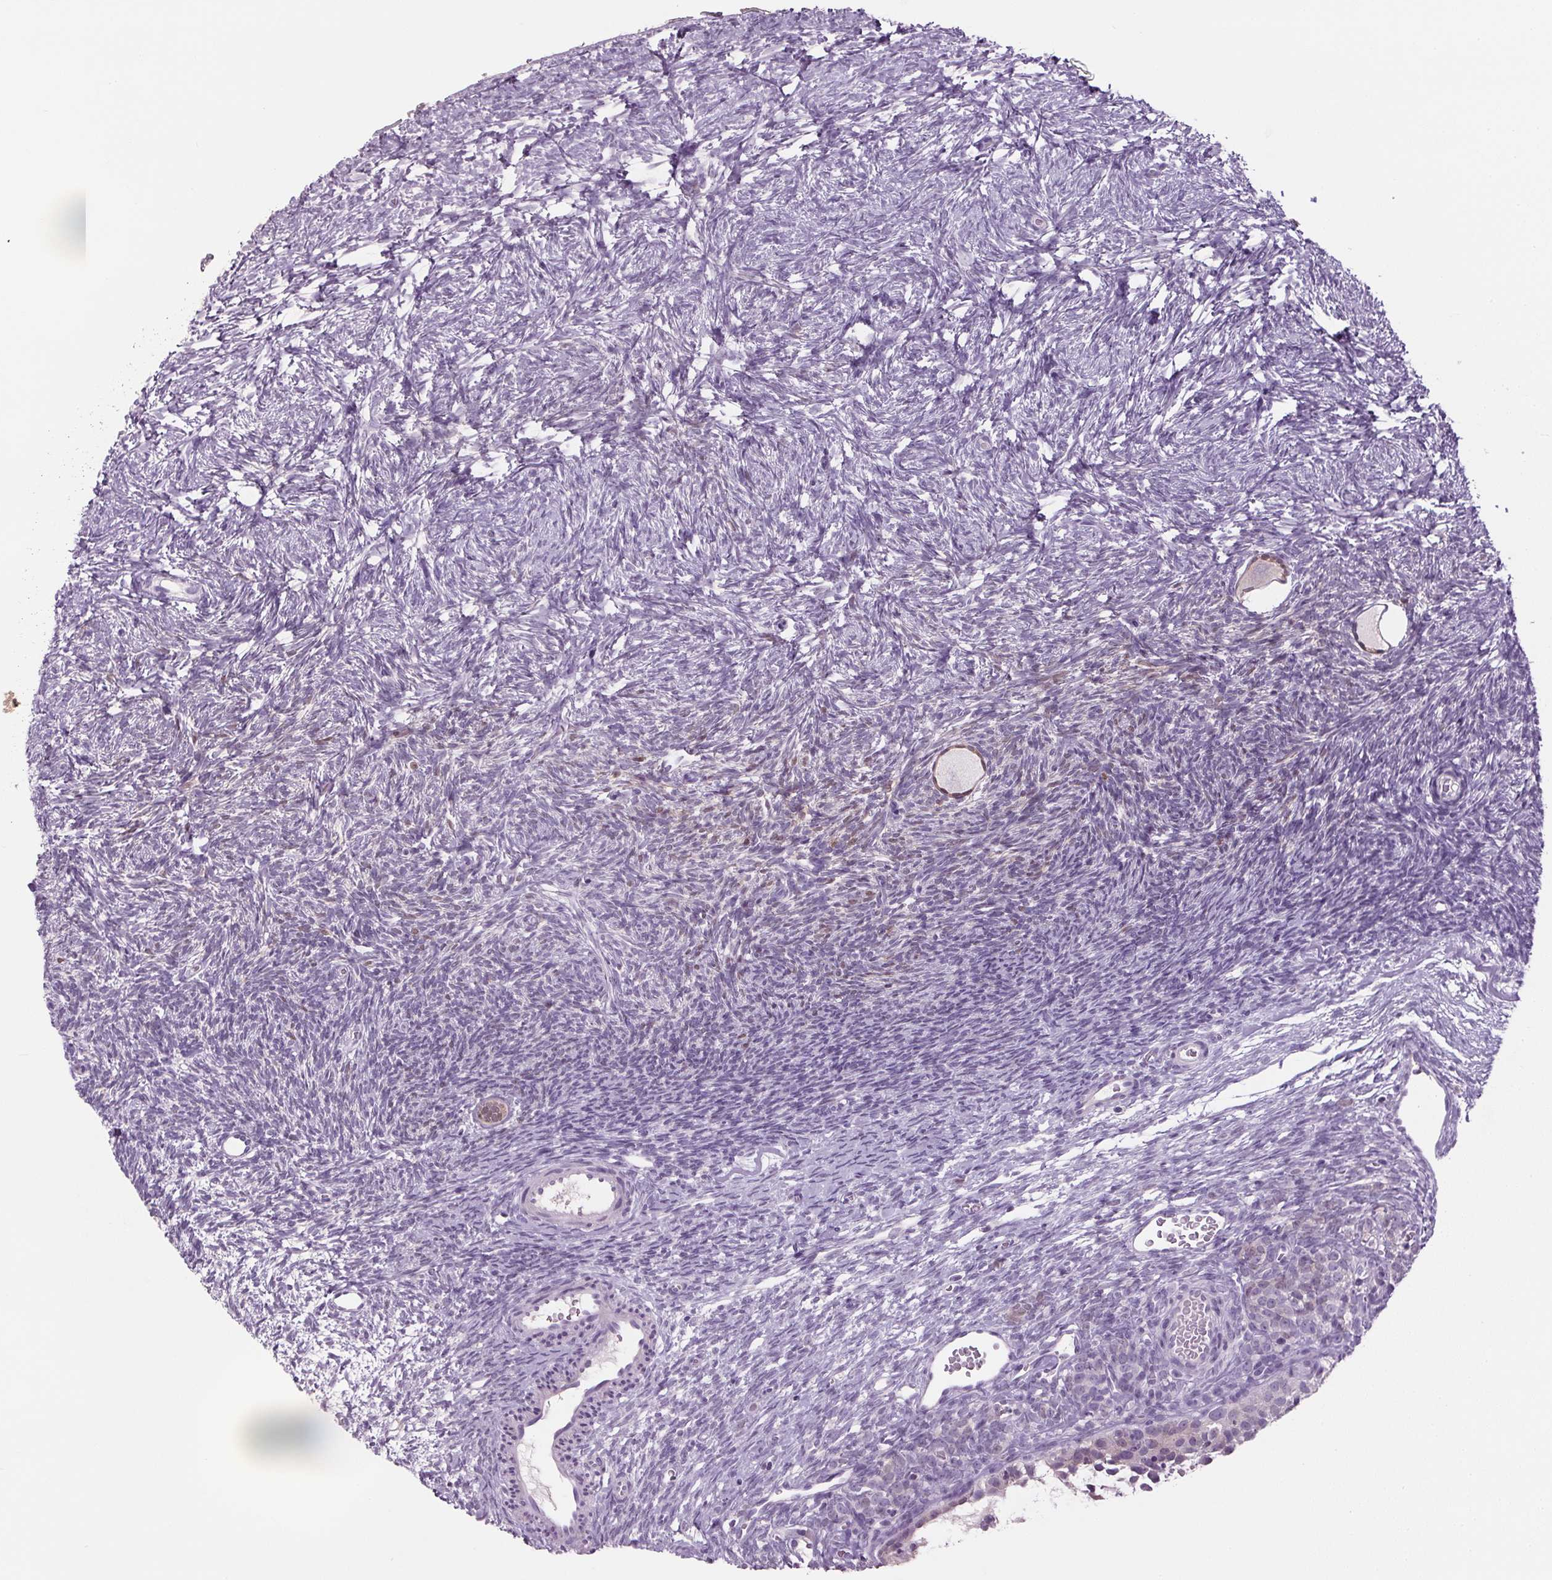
{"staining": {"intensity": "weak", "quantity": "25%-75%", "location": "cytoplasmic/membranous,nuclear"}, "tissue": "ovary", "cell_type": "Follicle cells", "image_type": "normal", "snomed": [{"axis": "morphology", "description": "Normal tissue, NOS"}, {"axis": "topography", "description": "Ovary"}], "caption": "Ovary was stained to show a protein in brown. There is low levels of weak cytoplasmic/membranous,nuclear expression in approximately 25%-75% of follicle cells. (brown staining indicates protein expression, while blue staining denotes nuclei).", "gene": "PPP1R1A", "patient": {"sex": "female", "age": 34}}